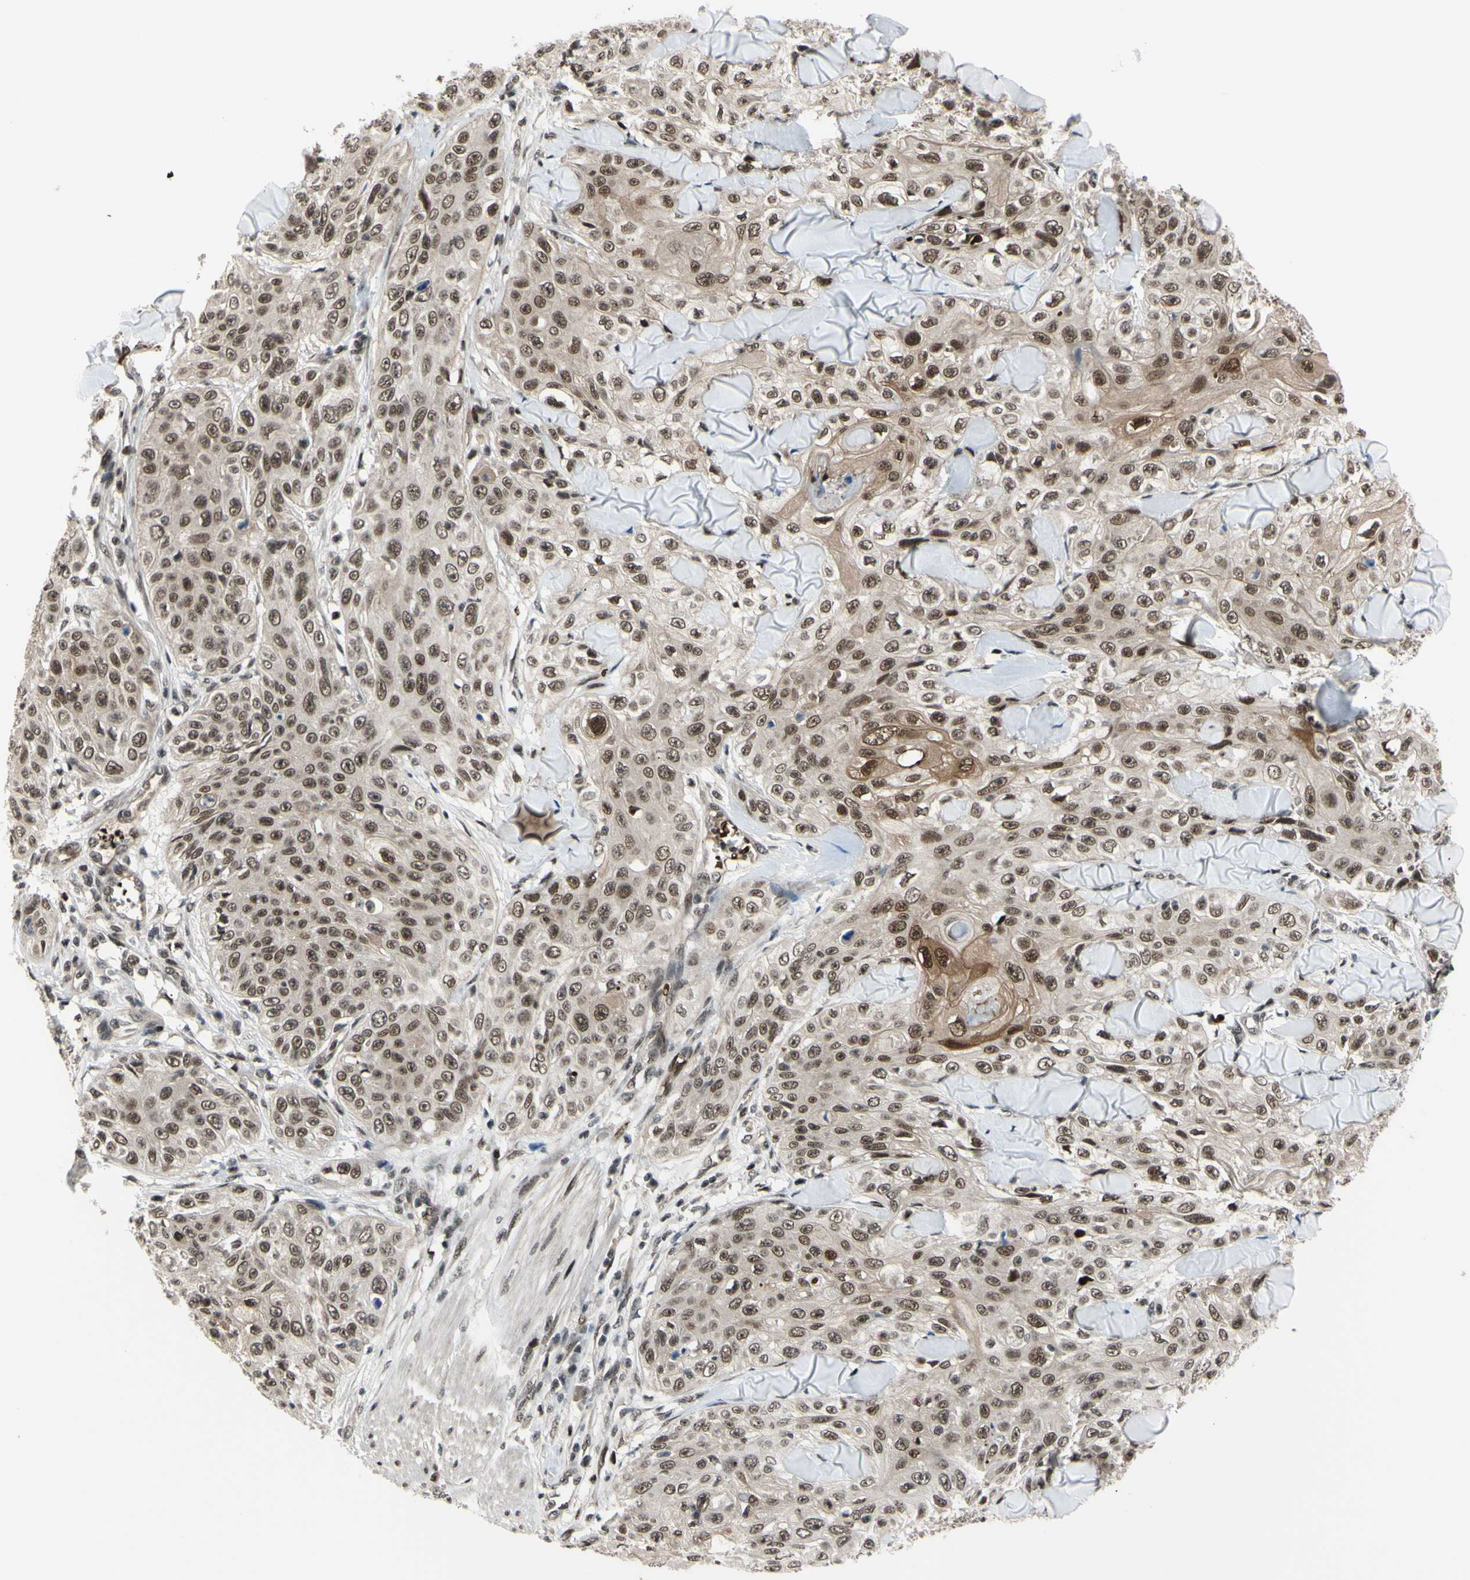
{"staining": {"intensity": "strong", "quantity": ">75%", "location": "cytoplasmic/membranous,nuclear"}, "tissue": "skin cancer", "cell_type": "Tumor cells", "image_type": "cancer", "snomed": [{"axis": "morphology", "description": "Squamous cell carcinoma, NOS"}, {"axis": "topography", "description": "Skin"}], "caption": "Protein staining of squamous cell carcinoma (skin) tissue demonstrates strong cytoplasmic/membranous and nuclear expression in approximately >75% of tumor cells. (Stains: DAB (3,3'-diaminobenzidine) in brown, nuclei in blue, Microscopy: brightfield microscopy at high magnification).", "gene": "THAP12", "patient": {"sex": "male", "age": 86}}